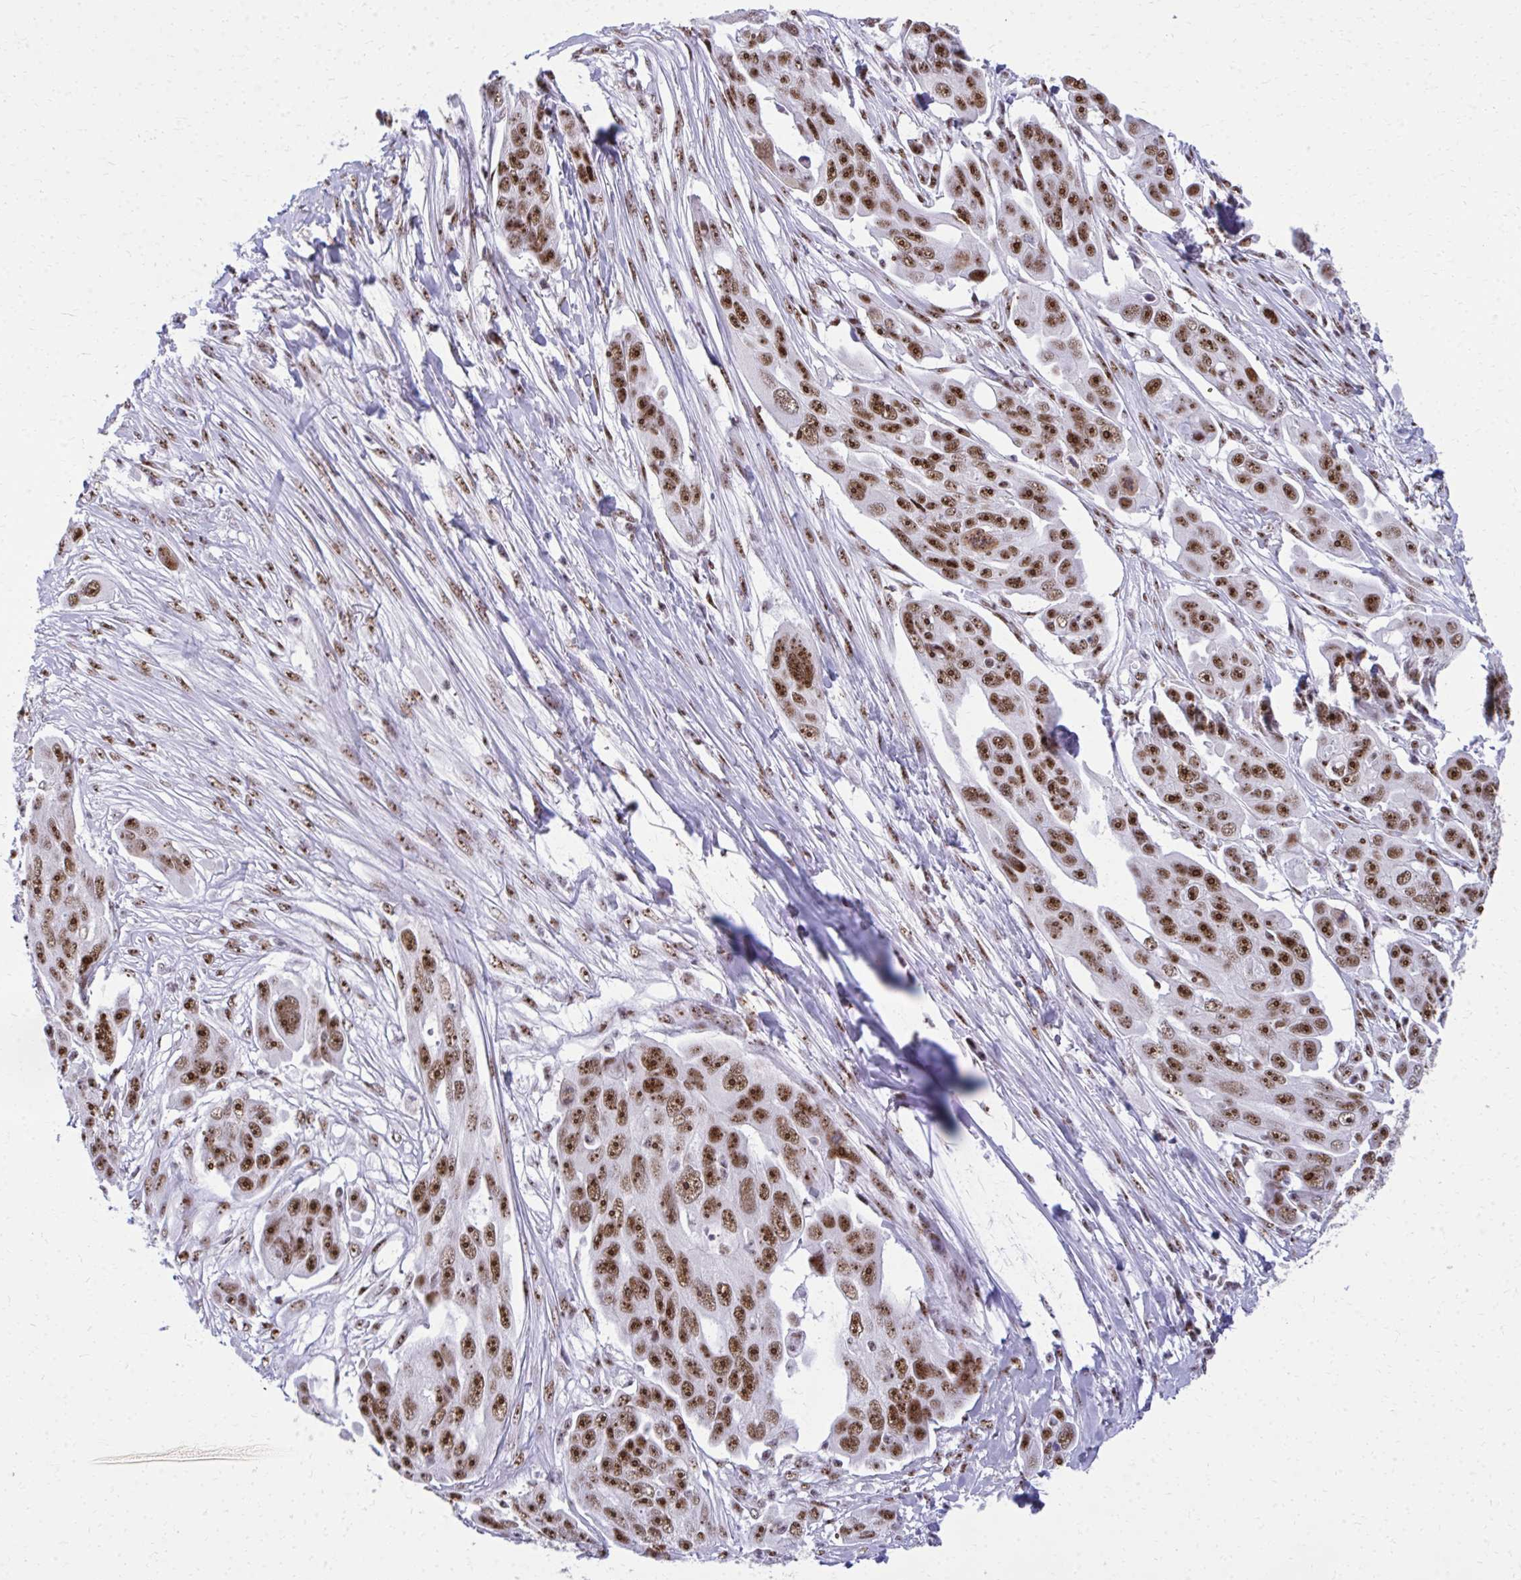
{"staining": {"intensity": "strong", "quantity": ">75%", "location": "nuclear"}, "tissue": "ovarian cancer", "cell_type": "Tumor cells", "image_type": "cancer", "snomed": [{"axis": "morphology", "description": "Carcinoma, endometroid"}, {"axis": "topography", "description": "Ovary"}], "caption": "Immunohistochemistry (DAB (3,3'-diaminobenzidine)) staining of human ovarian endometroid carcinoma reveals strong nuclear protein expression in about >75% of tumor cells. The staining was performed using DAB (3,3'-diaminobenzidine), with brown indicating positive protein expression. Nuclei are stained blue with hematoxylin.", "gene": "PELP1", "patient": {"sex": "female", "age": 70}}